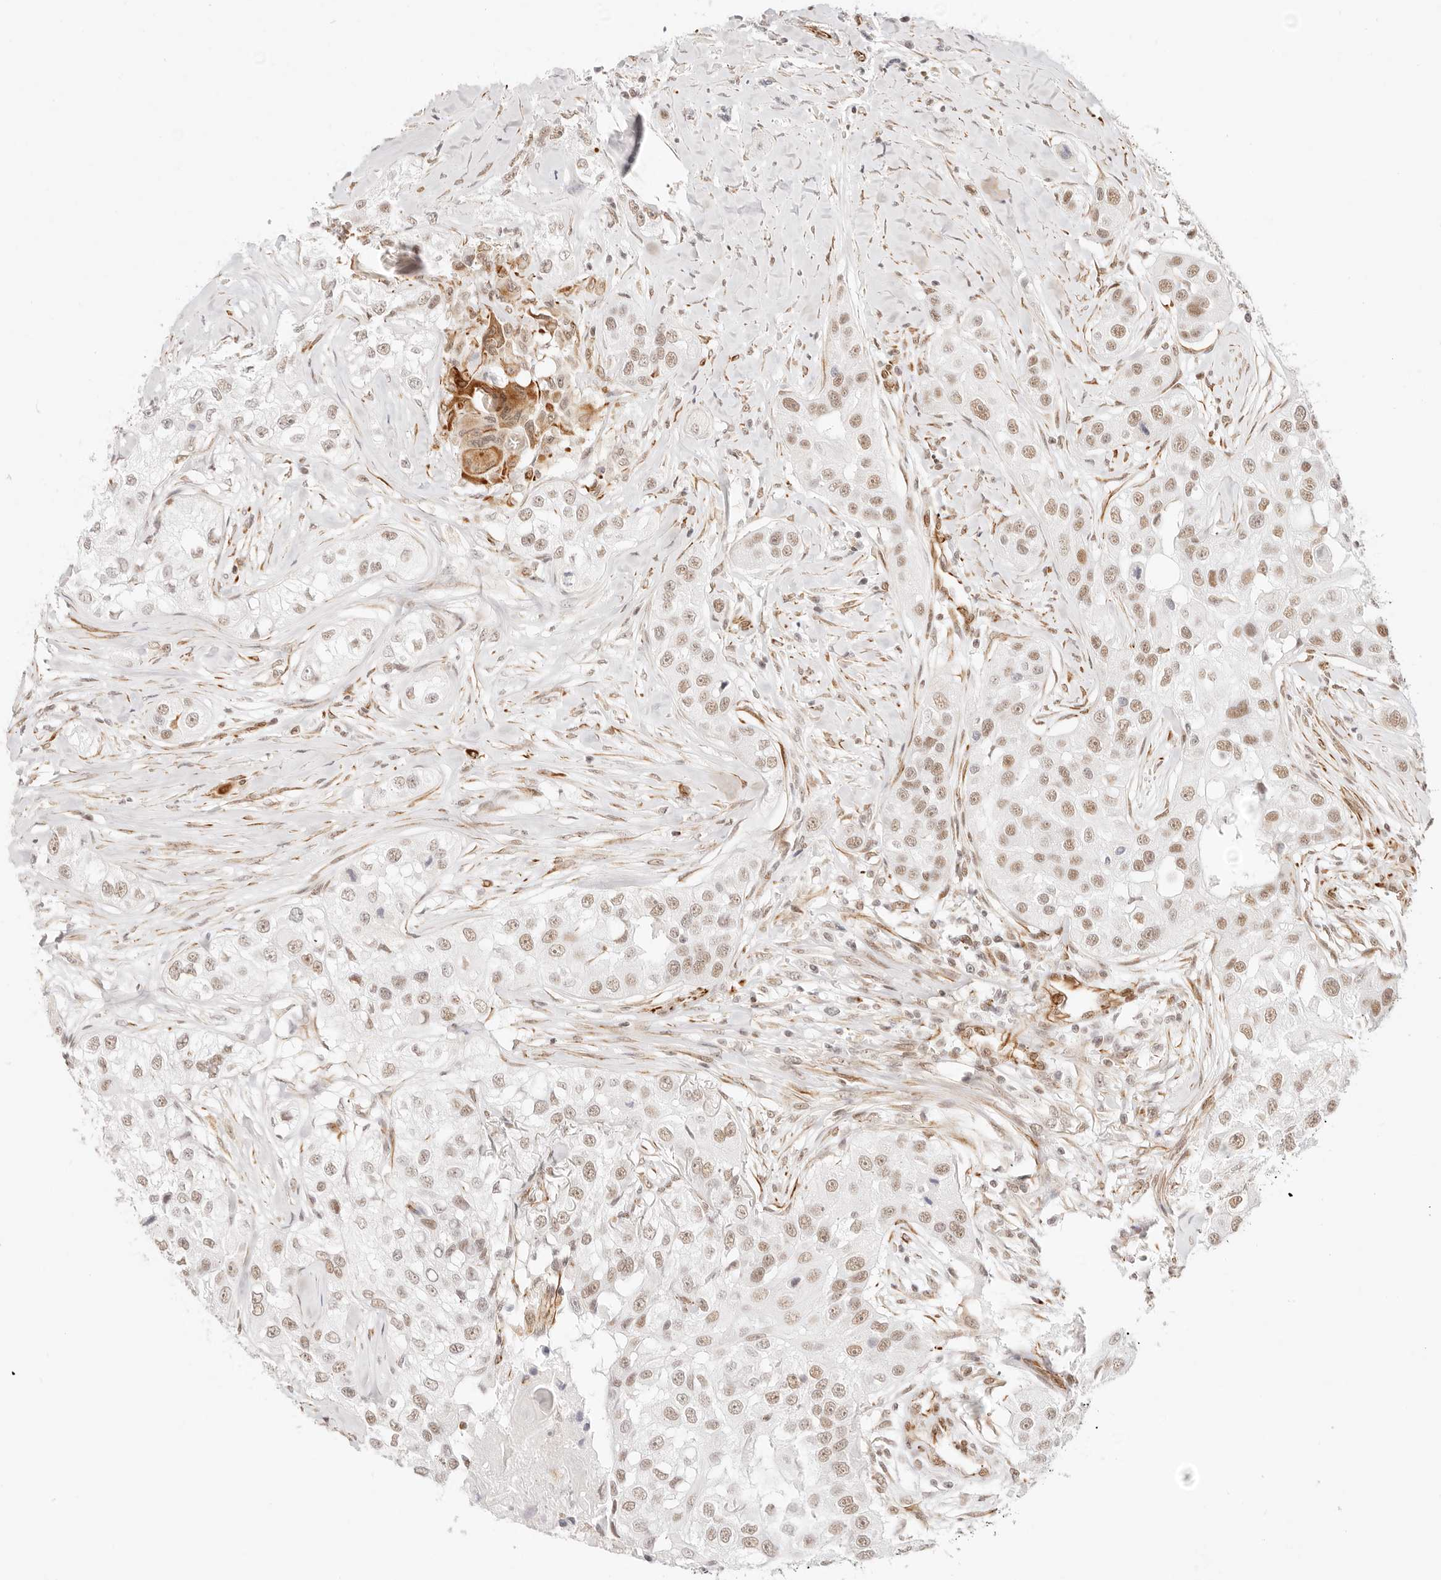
{"staining": {"intensity": "moderate", "quantity": ">75%", "location": "nuclear"}, "tissue": "head and neck cancer", "cell_type": "Tumor cells", "image_type": "cancer", "snomed": [{"axis": "morphology", "description": "Normal tissue, NOS"}, {"axis": "morphology", "description": "Squamous cell carcinoma, NOS"}, {"axis": "topography", "description": "Skeletal muscle"}, {"axis": "topography", "description": "Head-Neck"}], "caption": "Protein expression analysis of squamous cell carcinoma (head and neck) reveals moderate nuclear positivity in about >75% of tumor cells.", "gene": "ZC3H11A", "patient": {"sex": "male", "age": 51}}